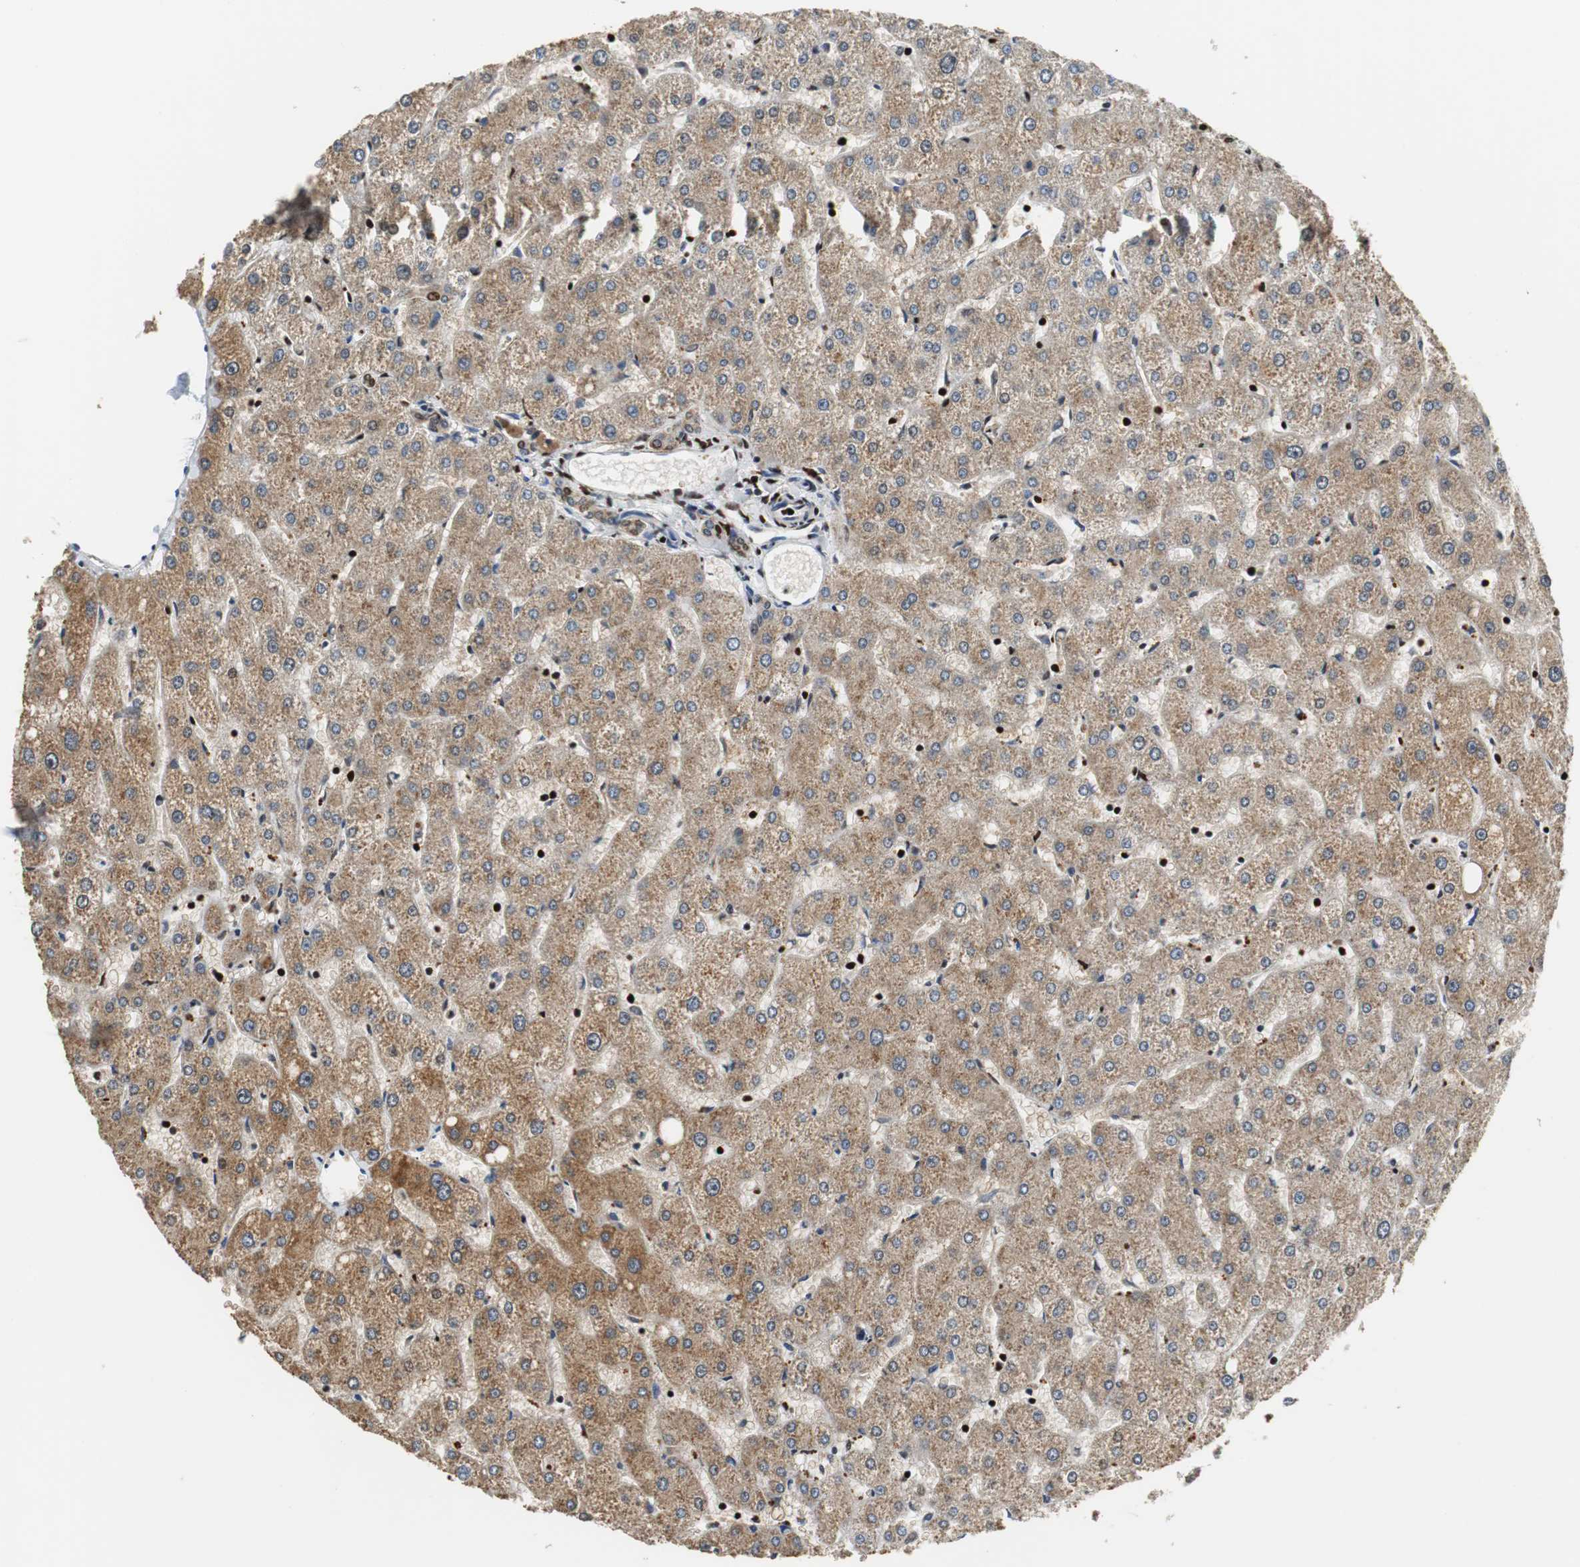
{"staining": {"intensity": "moderate", "quantity": "25%-75%", "location": "cytoplasmic/membranous"}, "tissue": "liver", "cell_type": "Cholangiocytes", "image_type": "normal", "snomed": [{"axis": "morphology", "description": "Normal tissue, NOS"}, {"axis": "topography", "description": "Liver"}], "caption": "Moderate cytoplasmic/membranous protein expression is identified in approximately 25%-75% of cholangiocytes in liver.", "gene": "HDAC1", "patient": {"sex": "male", "age": 67}}